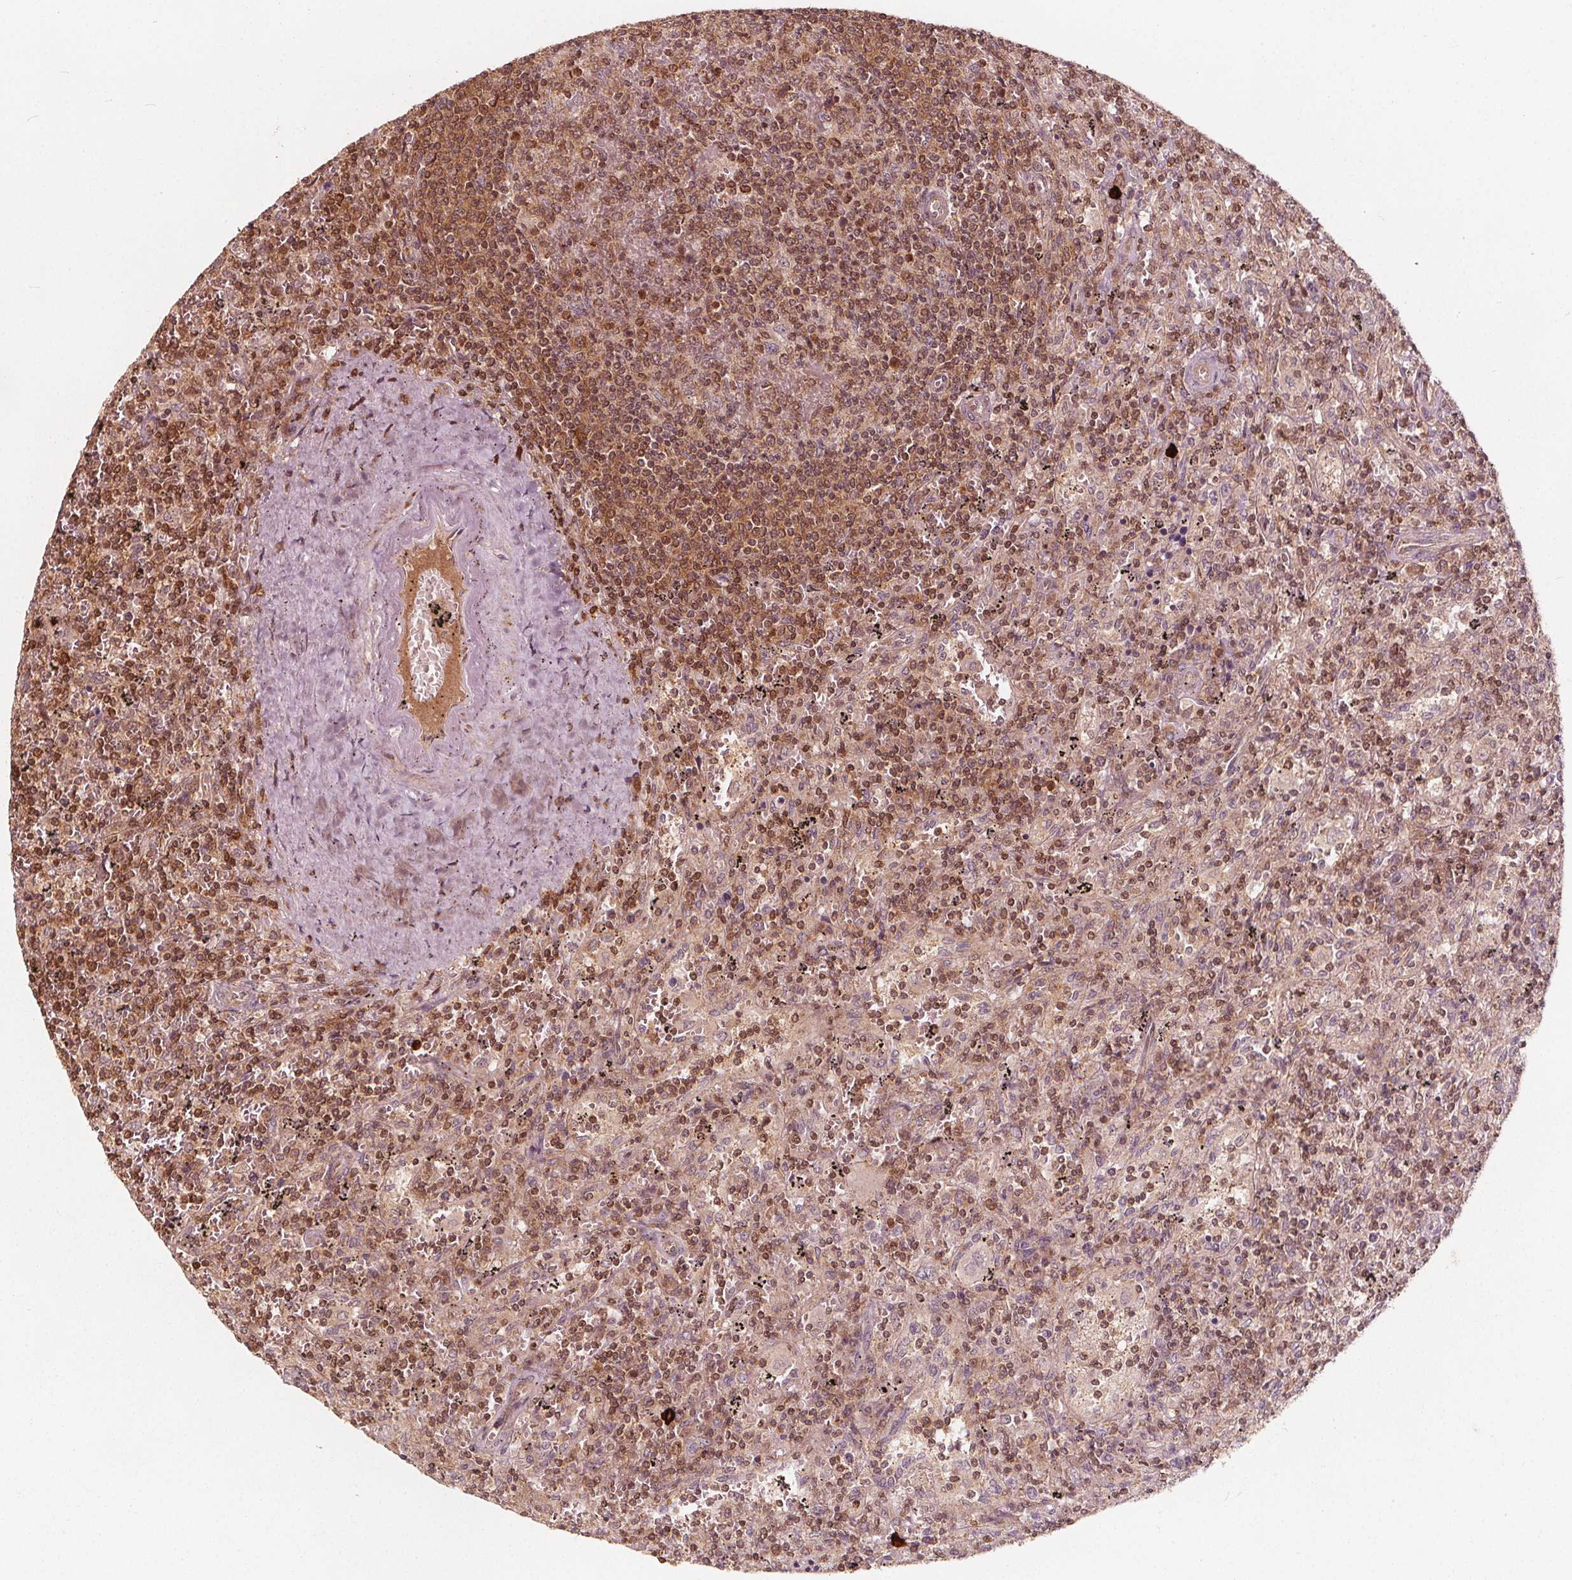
{"staining": {"intensity": "moderate", "quantity": ">75%", "location": "cytoplasmic/membranous,nuclear"}, "tissue": "lymphoma", "cell_type": "Tumor cells", "image_type": "cancer", "snomed": [{"axis": "morphology", "description": "Malignant lymphoma, non-Hodgkin's type, Low grade"}, {"axis": "topography", "description": "Spleen"}], "caption": "Malignant lymphoma, non-Hodgkin's type (low-grade) stained with DAB (3,3'-diaminobenzidine) immunohistochemistry (IHC) demonstrates medium levels of moderate cytoplasmic/membranous and nuclear staining in approximately >75% of tumor cells. The staining was performed using DAB to visualize the protein expression in brown, while the nuclei were stained in blue with hematoxylin (Magnification: 20x).", "gene": "AIP", "patient": {"sex": "male", "age": 62}}